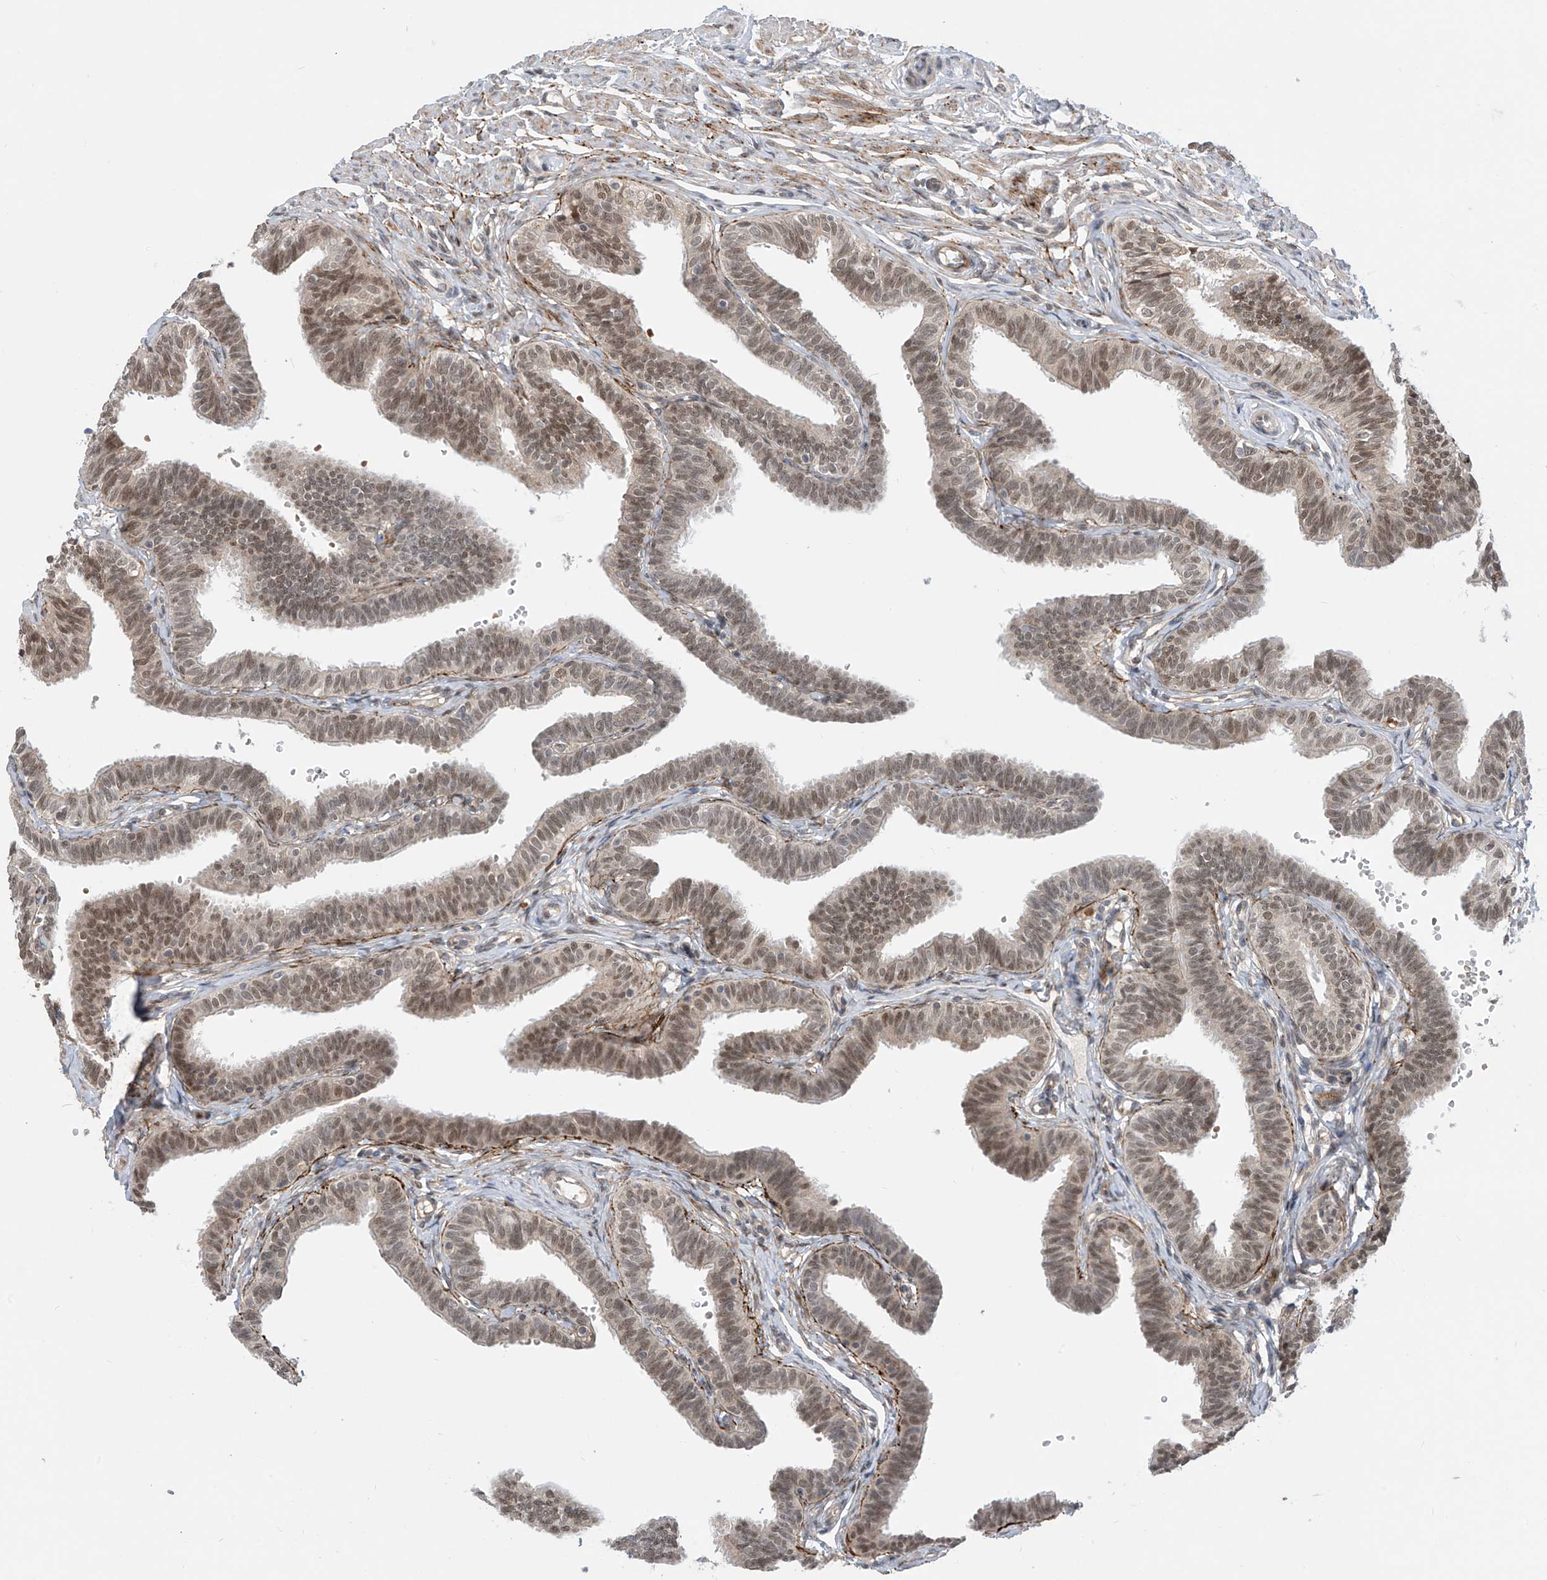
{"staining": {"intensity": "moderate", "quantity": ">75%", "location": "nuclear"}, "tissue": "fallopian tube", "cell_type": "Glandular cells", "image_type": "normal", "snomed": [{"axis": "morphology", "description": "Normal tissue, NOS"}, {"axis": "topography", "description": "Fallopian tube"}, {"axis": "topography", "description": "Ovary"}], "caption": "Human fallopian tube stained with a brown dye exhibits moderate nuclear positive staining in about >75% of glandular cells.", "gene": "LAGE3", "patient": {"sex": "female", "age": 23}}